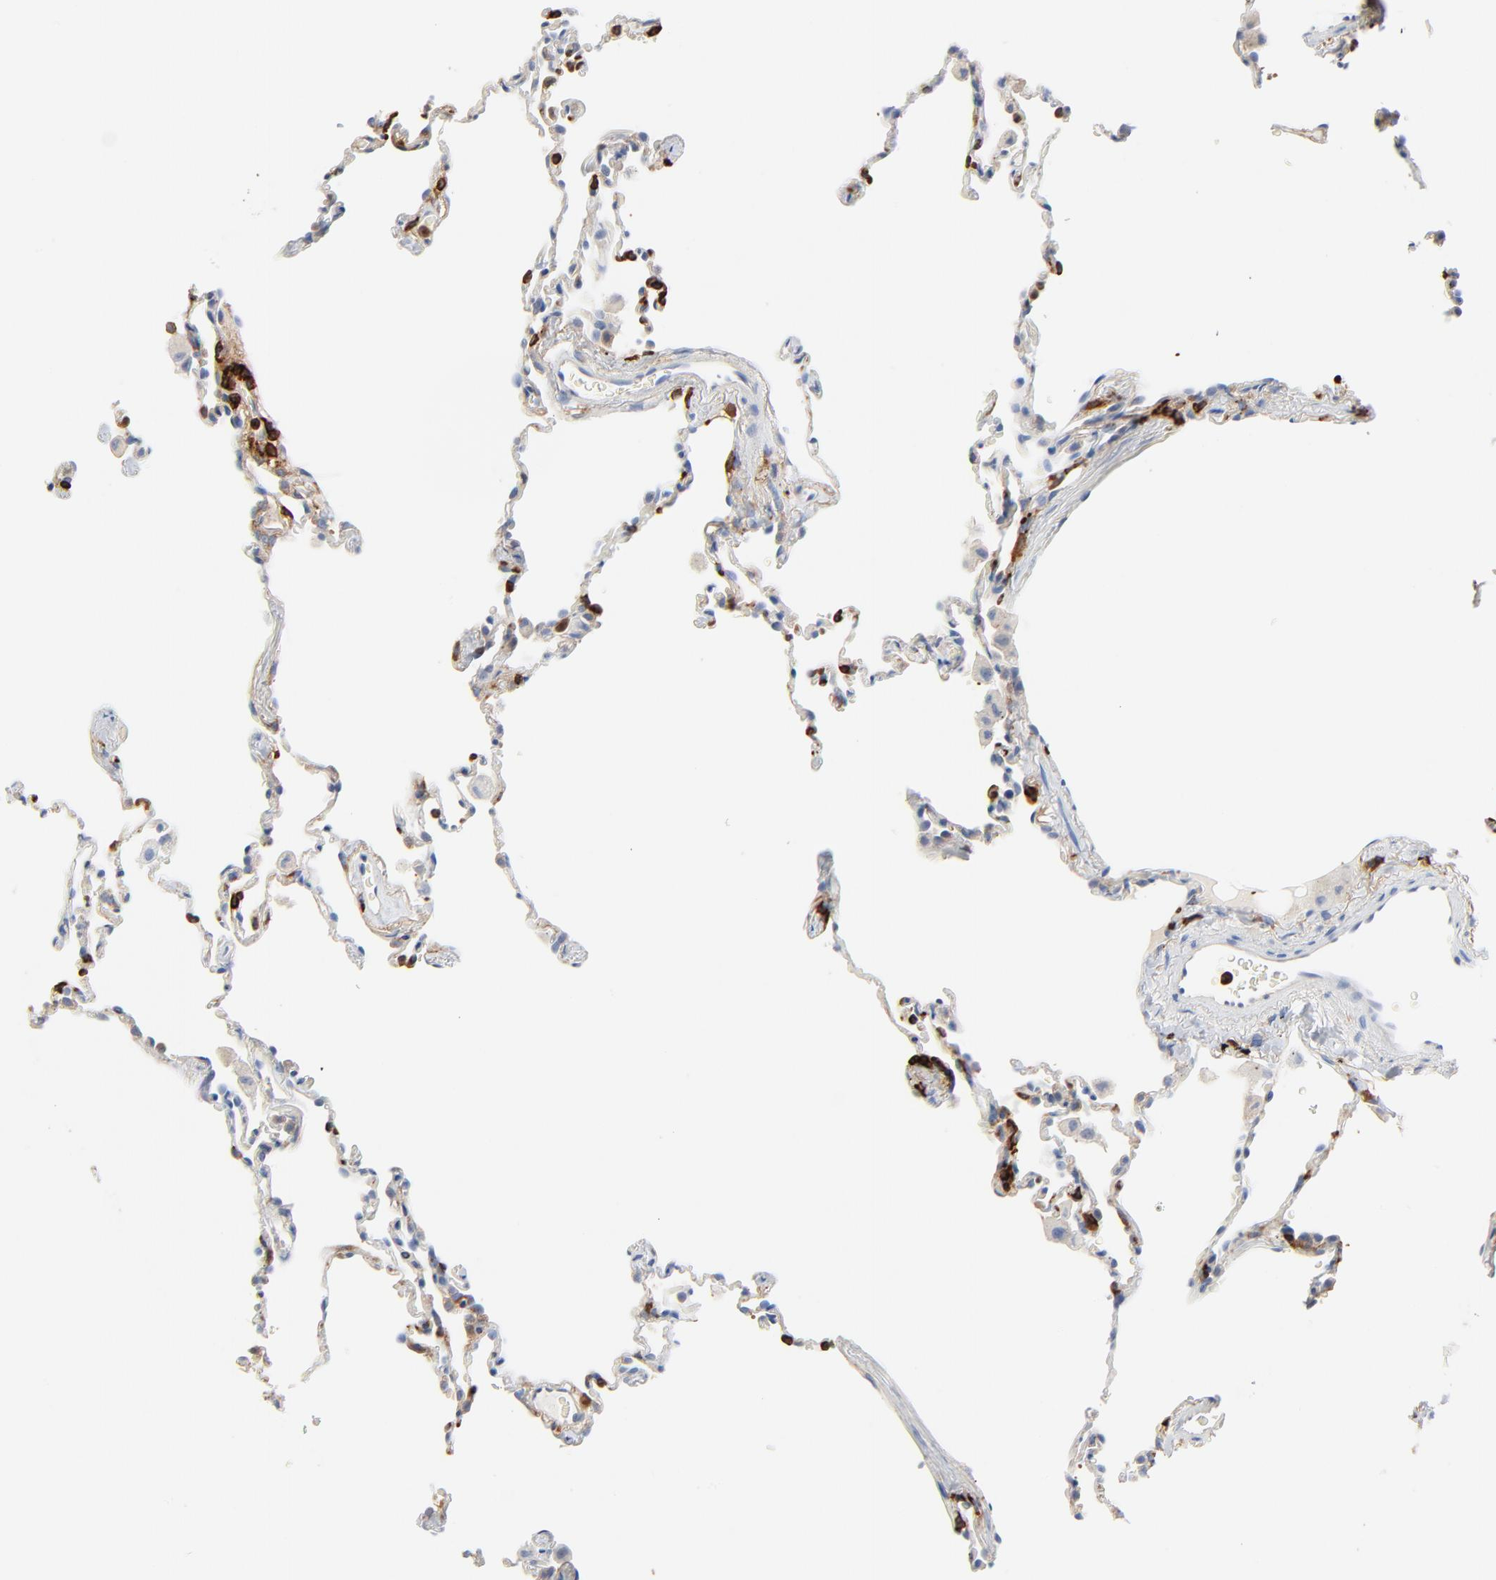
{"staining": {"intensity": "negative", "quantity": "none", "location": "none"}, "tissue": "lung", "cell_type": "Alveolar cells", "image_type": "normal", "snomed": [{"axis": "morphology", "description": "Normal tissue, NOS"}, {"axis": "morphology", "description": "Soft tissue tumor metastatic"}, {"axis": "topography", "description": "Lung"}], "caption": "The immunohistochemistry (IHC) image has no significant expression in alveolar cells of lung.", "gene": "SH3KBP1", "patient": {"sex": "male", "age": 59}}